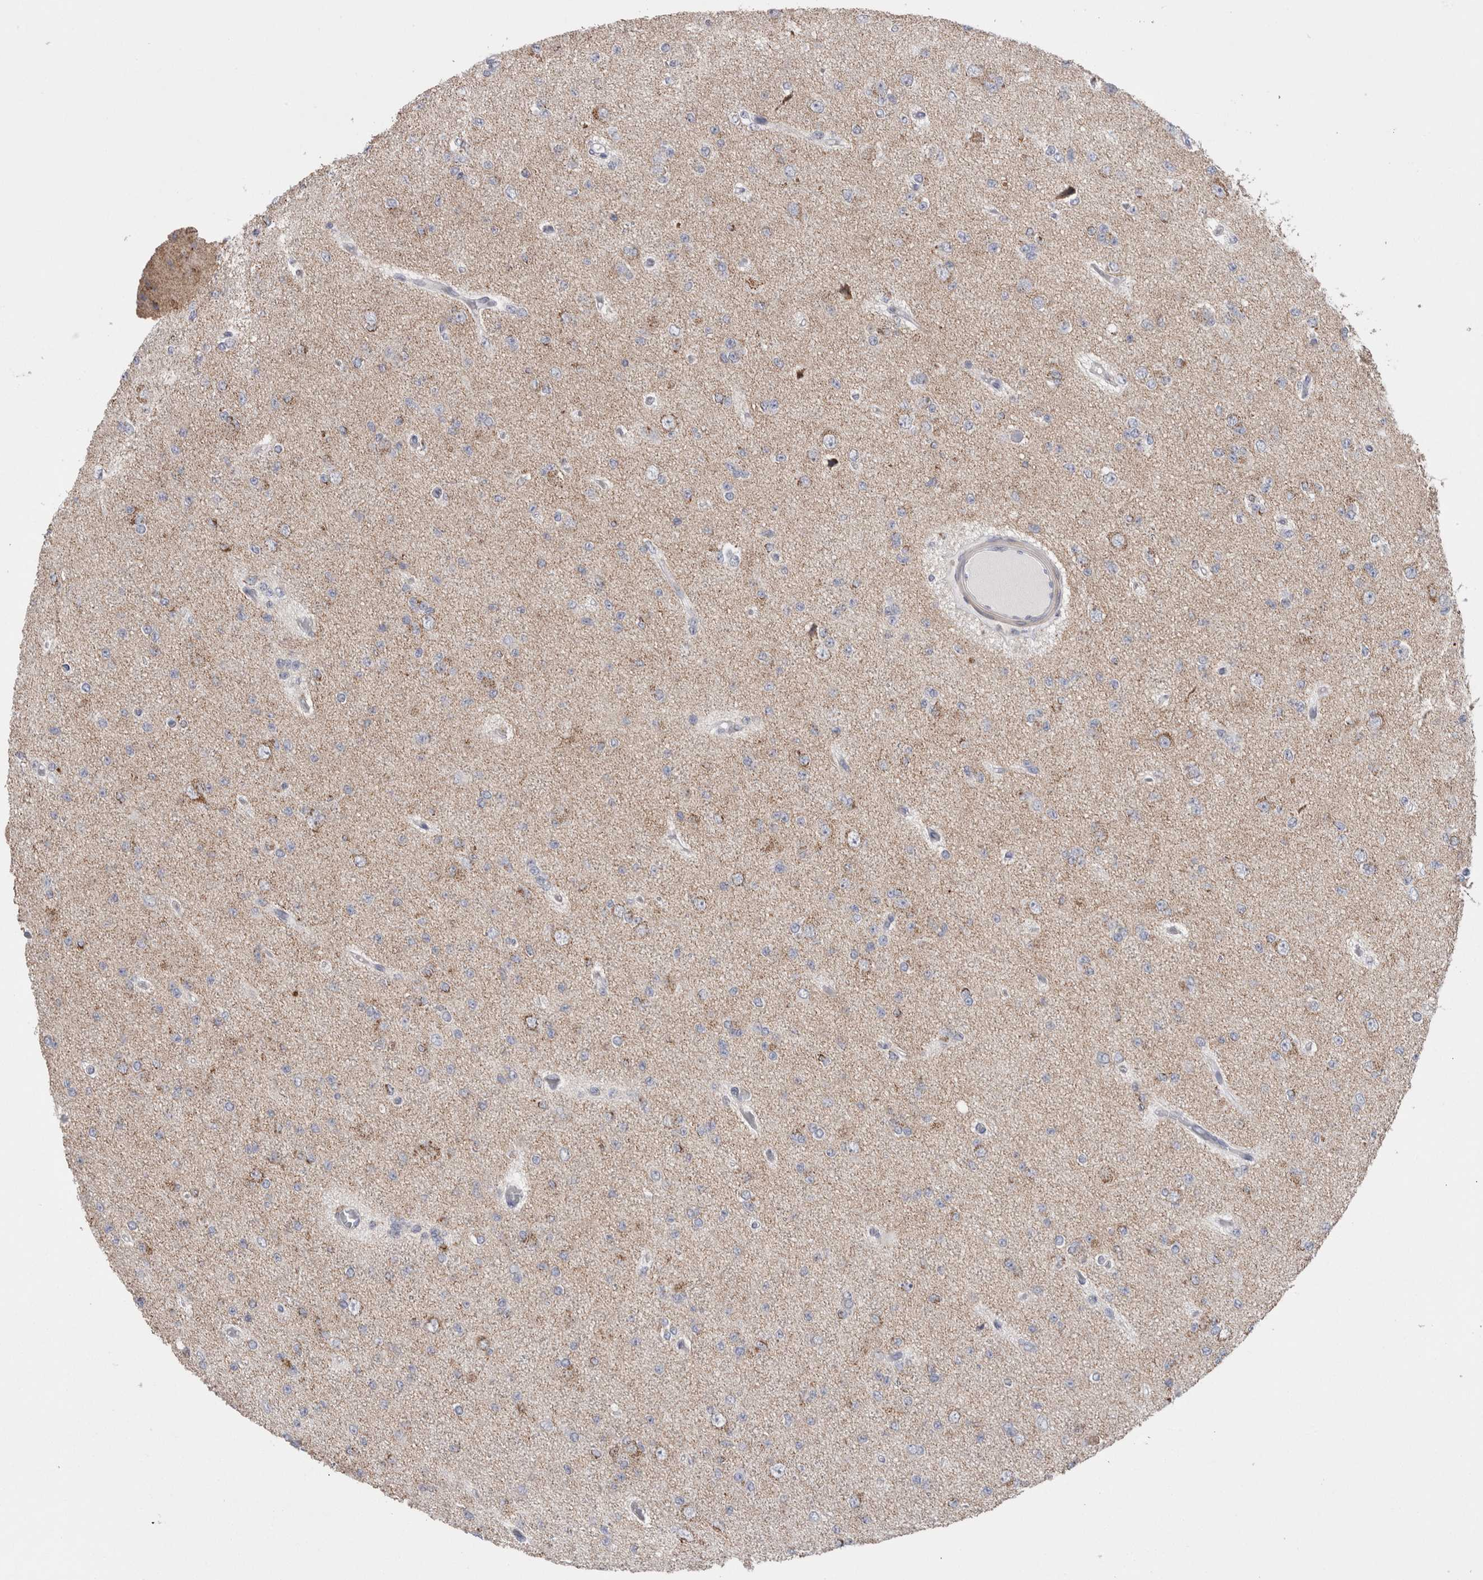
{"staining": {"intensity": "weak", "quantity": "<25%", "location": "cytoplasmic/membranous"}, "tissue": "glioma", "cell_type": "Tumor cells", "image_type": "cancer", "snomed": [{"axis": "morphology", "description": "Glioma, malignant, Low grade"}, {"axis": "topography", "description": "Brain"}], "caption": "Human glioma stained for a protein using immunohistochemistry exhibits no staining in tumor cells.", "gene": "GDAP1", "patient": {"sex": "female", "age": 22}}